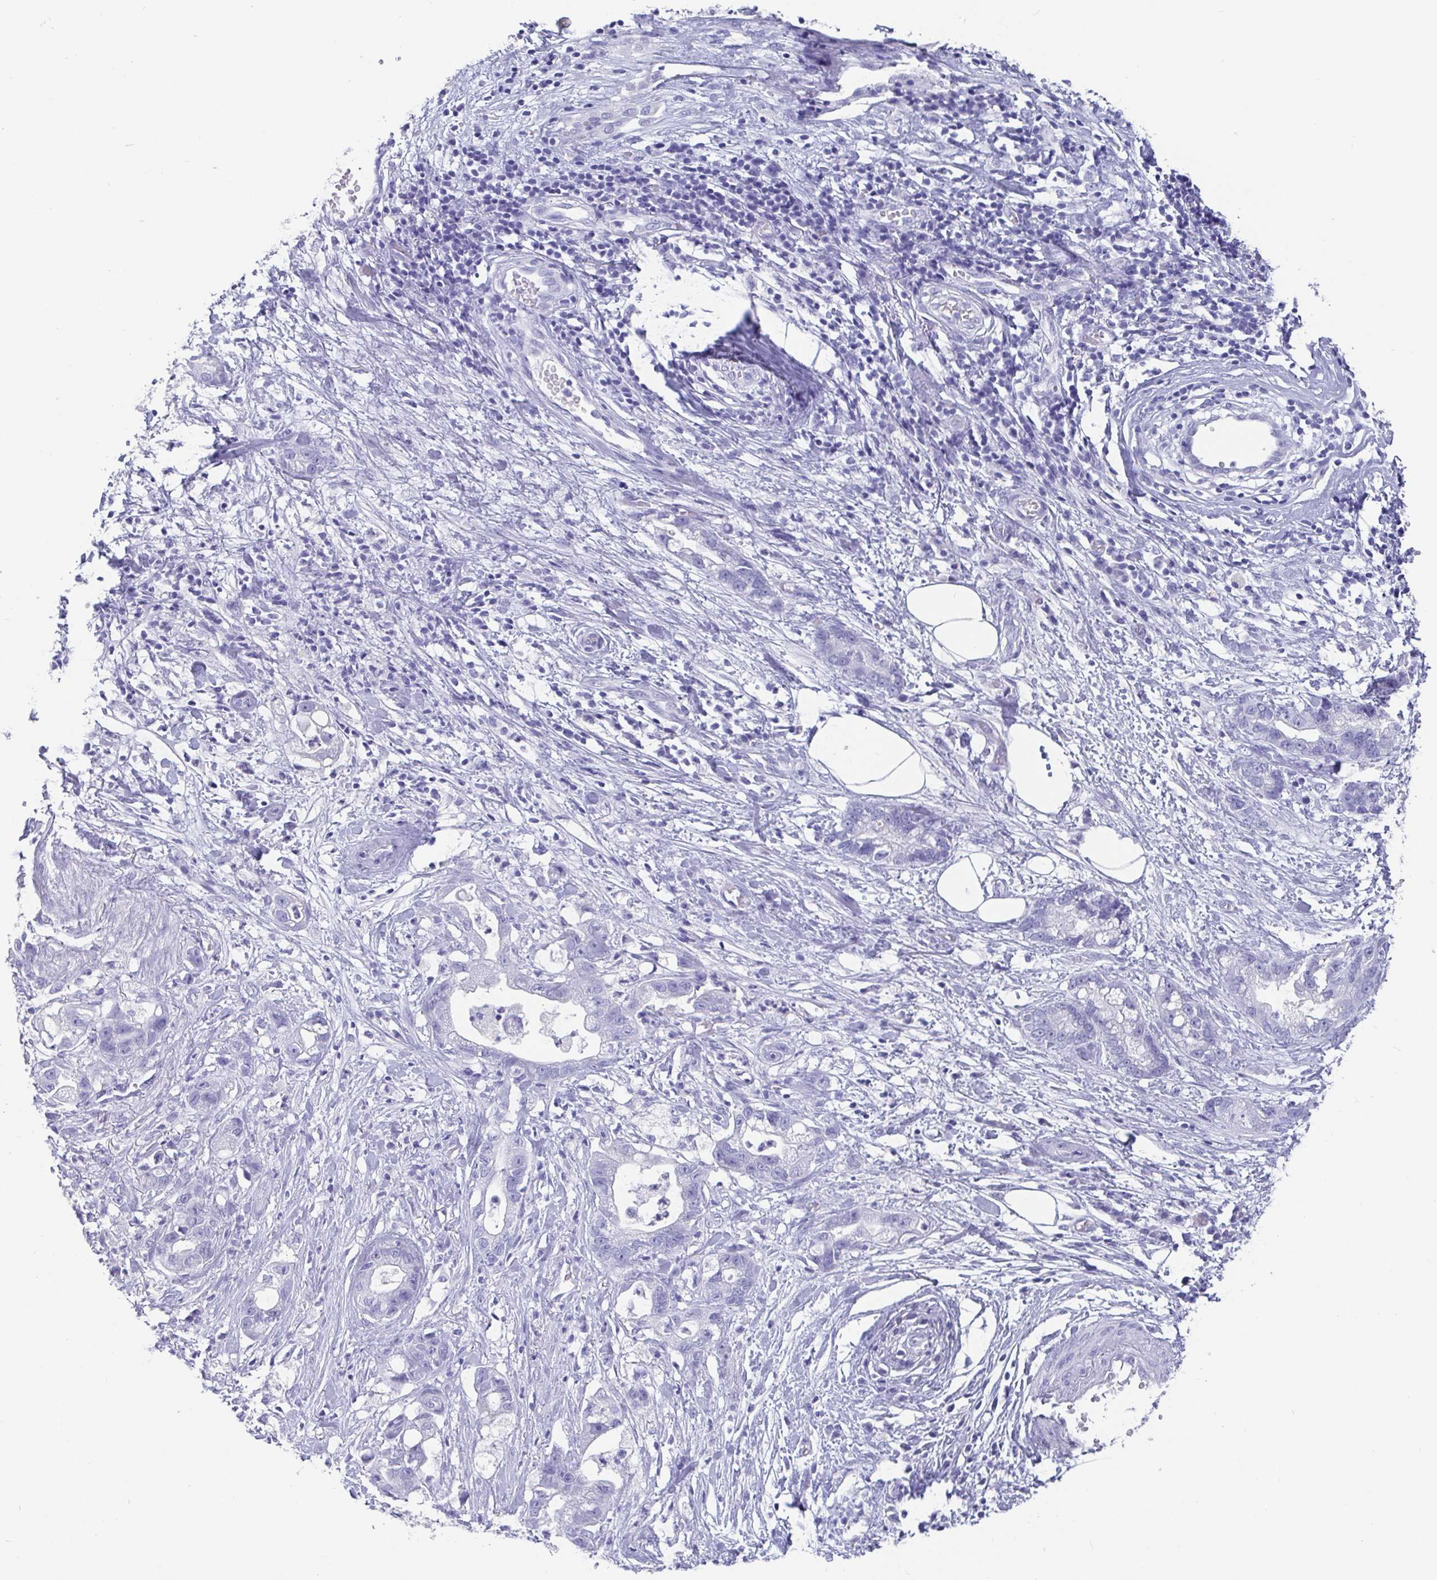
{"staining": {"intensity": "negative", "quantity": "none", "location": "none"}, "tissue": "stomach cancer", "cell_type": "Tumor cells", "image_type": "cancer", "snomed": [{"axis": "morphology", "description": "Adenocarcinoma, NOS"}, {"axis": "topography", "description": "Stomach"}], "caption": "Stomach cancer (adenocarcinoma) was stained to show a protein in brown. There is no significant expression in tumor cells. (Immunohistochemistry, brightfield microscopy, high magnification).", "gene": "SCGN", "patient": {"sex": "male", "age": 55}}